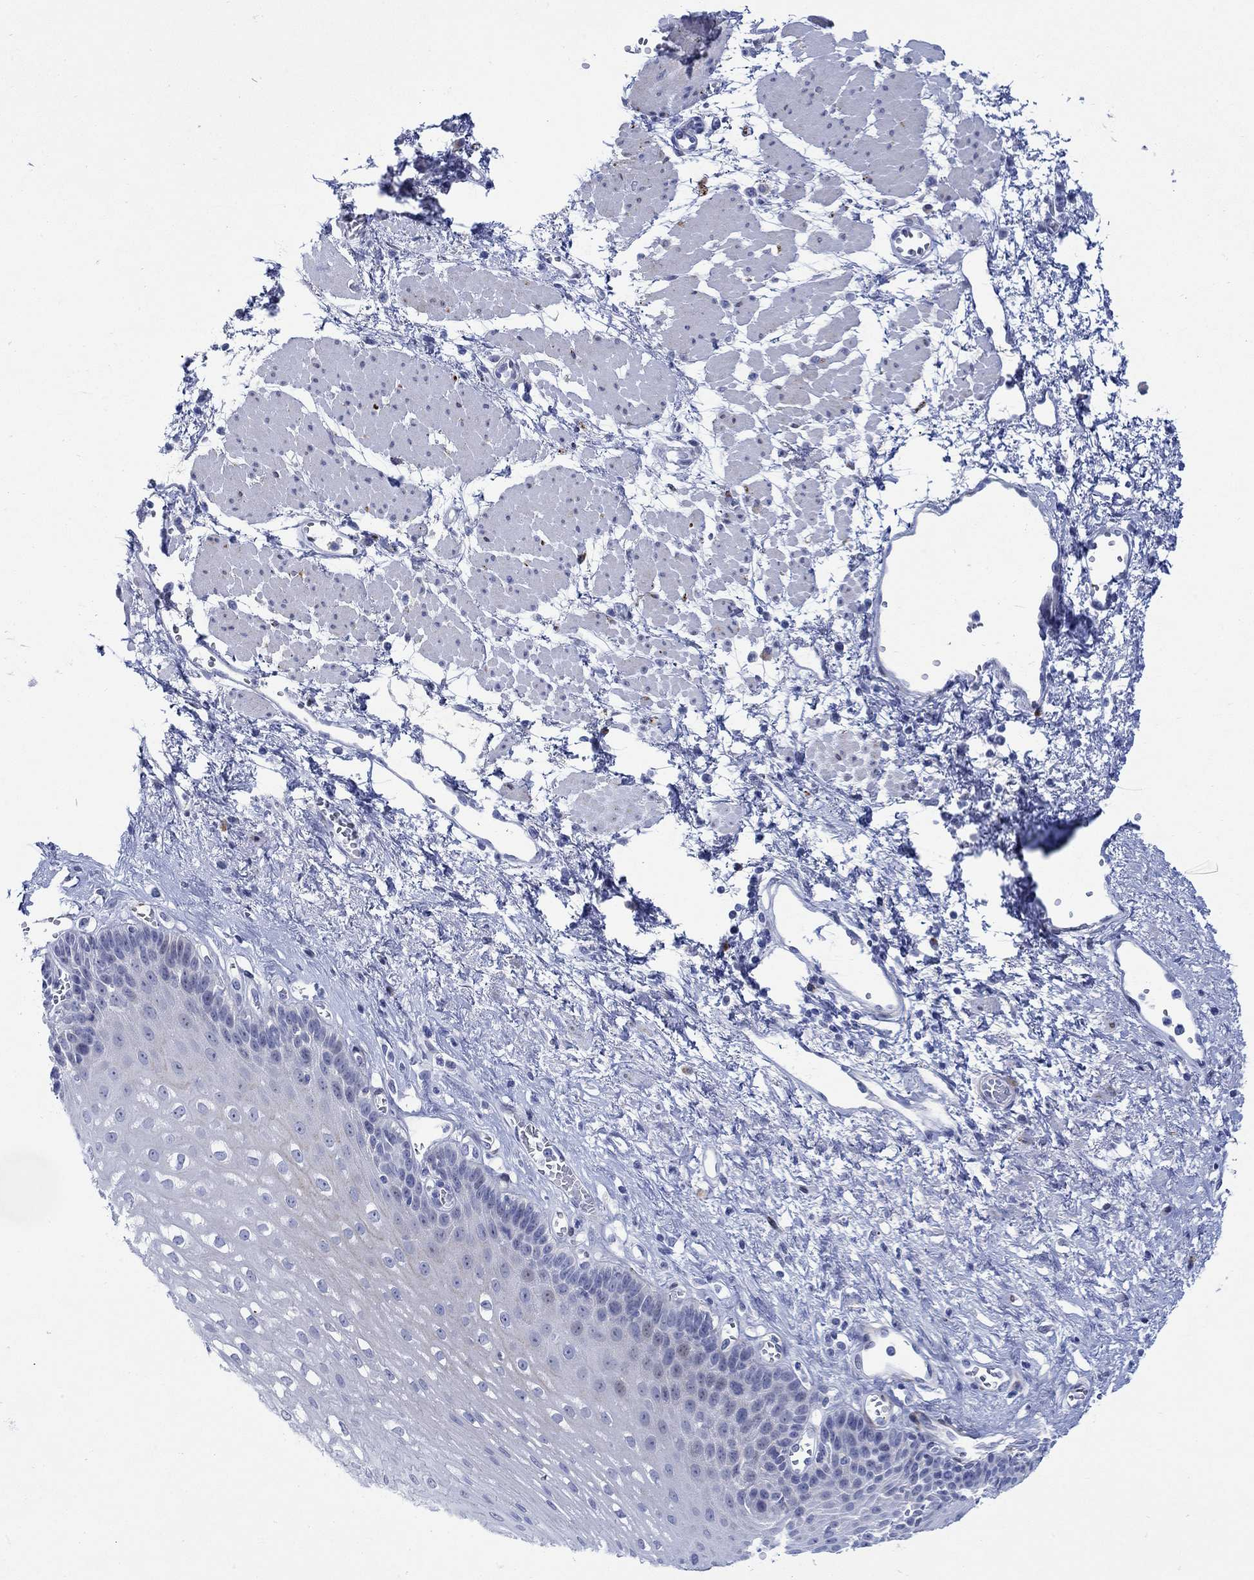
{"staining": {"intensity": "negative", "quantity": "none", "location": "none"}, "tissue": "esophagus", "cell_type": "Squamous epithelial cells", "image_type": "normal", "snomed": [{"axis": "morphology", "description": "Normal tissue, NOS"}, {"axis": "topography", "description": "Esophagus"}], "caption": "Immunohistochemistry micrograph of benign esophagus: esophagus stained with DAB shows no significant protein positivity in squamous epithelial cells. (Immunohistochemistry (ihc), brightfield microscopy, high magnification).", "gene": "KSR2", "patient": {"sex": "female", "age": 62}}